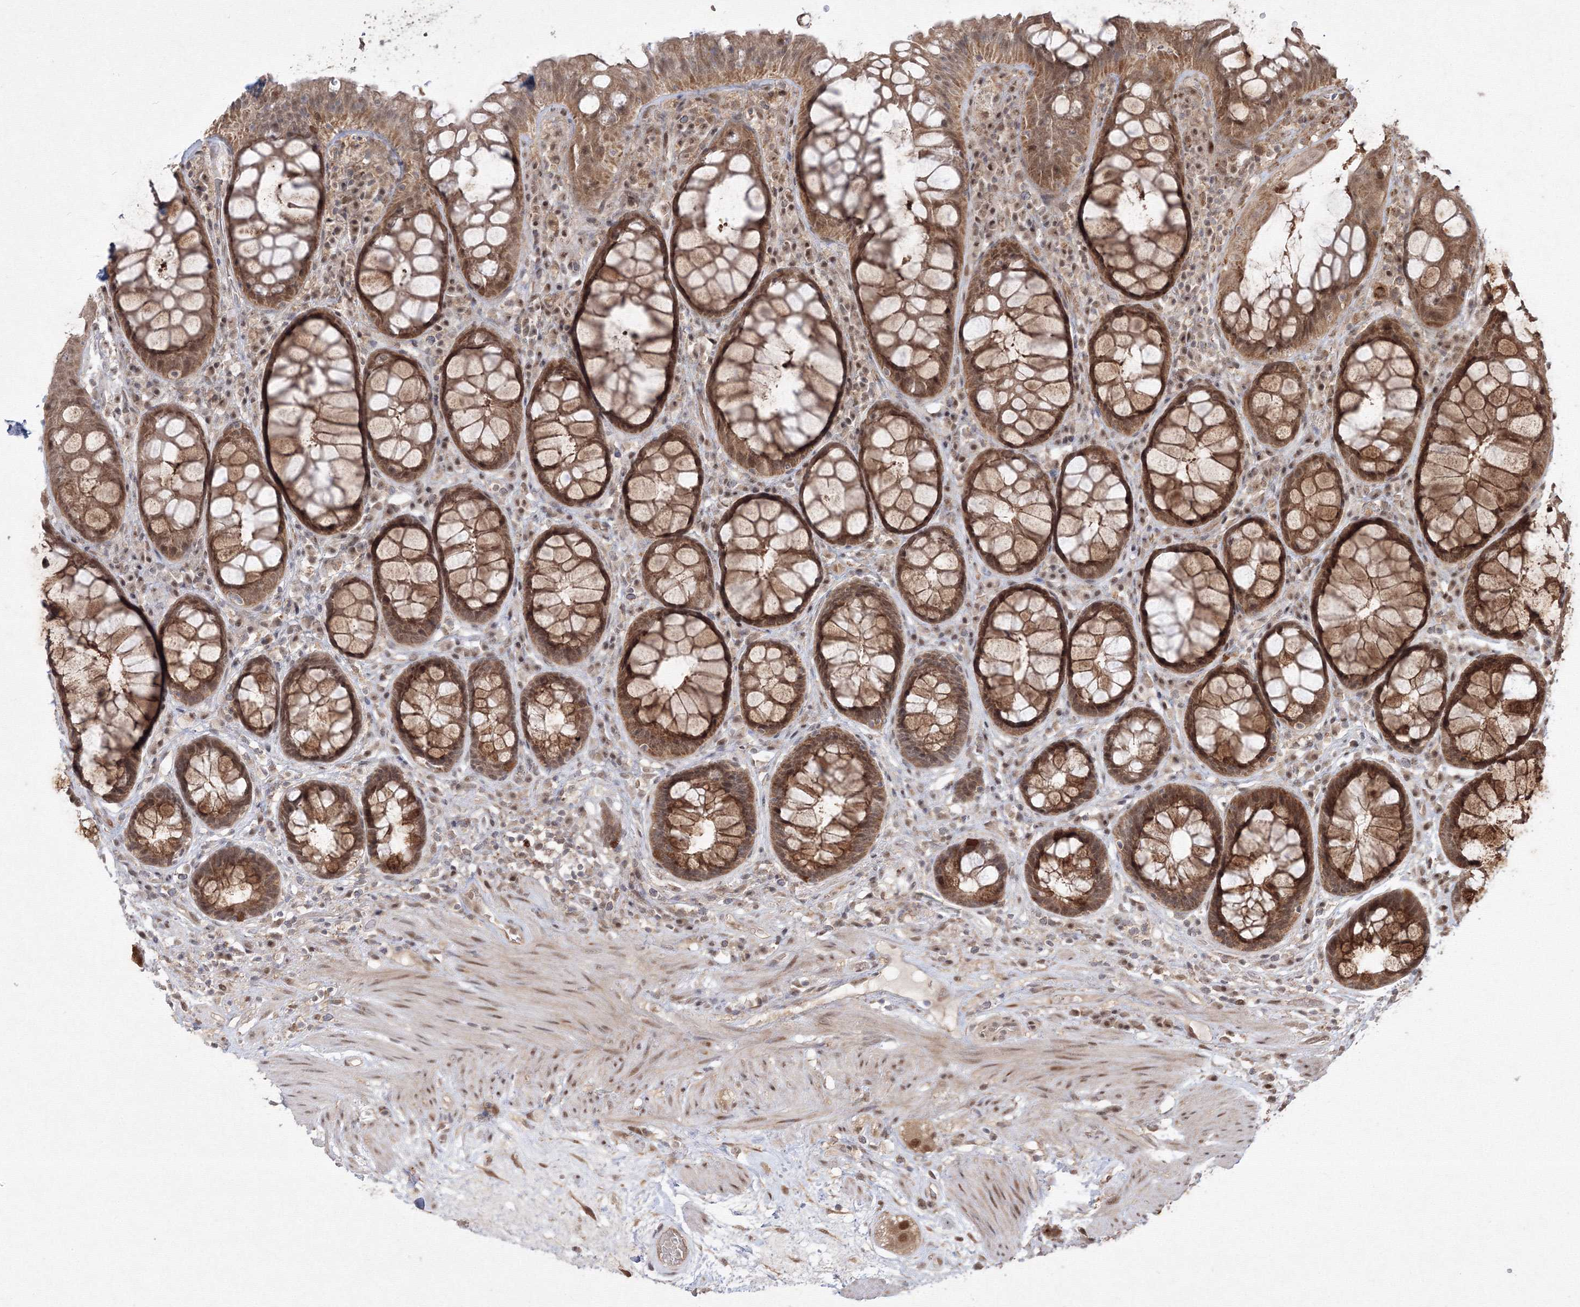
{"staining": {"intensity": "moderate", "quantity": ">75%", "location": "cytoplasmic/membranous,nuclear"}, "tissue": "rectum", "cell_type": "Glandular cells", "image_type": "normal", "snomed": [{"axis": "morphology", "description": "Normal tissue, NOS"}, {"axis": "topography", "description": "Rectum"}], "caption": "Human rectum stained with a brown dye shows moderate cytoplasmic/membranous,nuclear positive staining in approximately >75% of glandular cells.", "gene": "COPS4", "patient": {"sex": "male", "age": 64}}